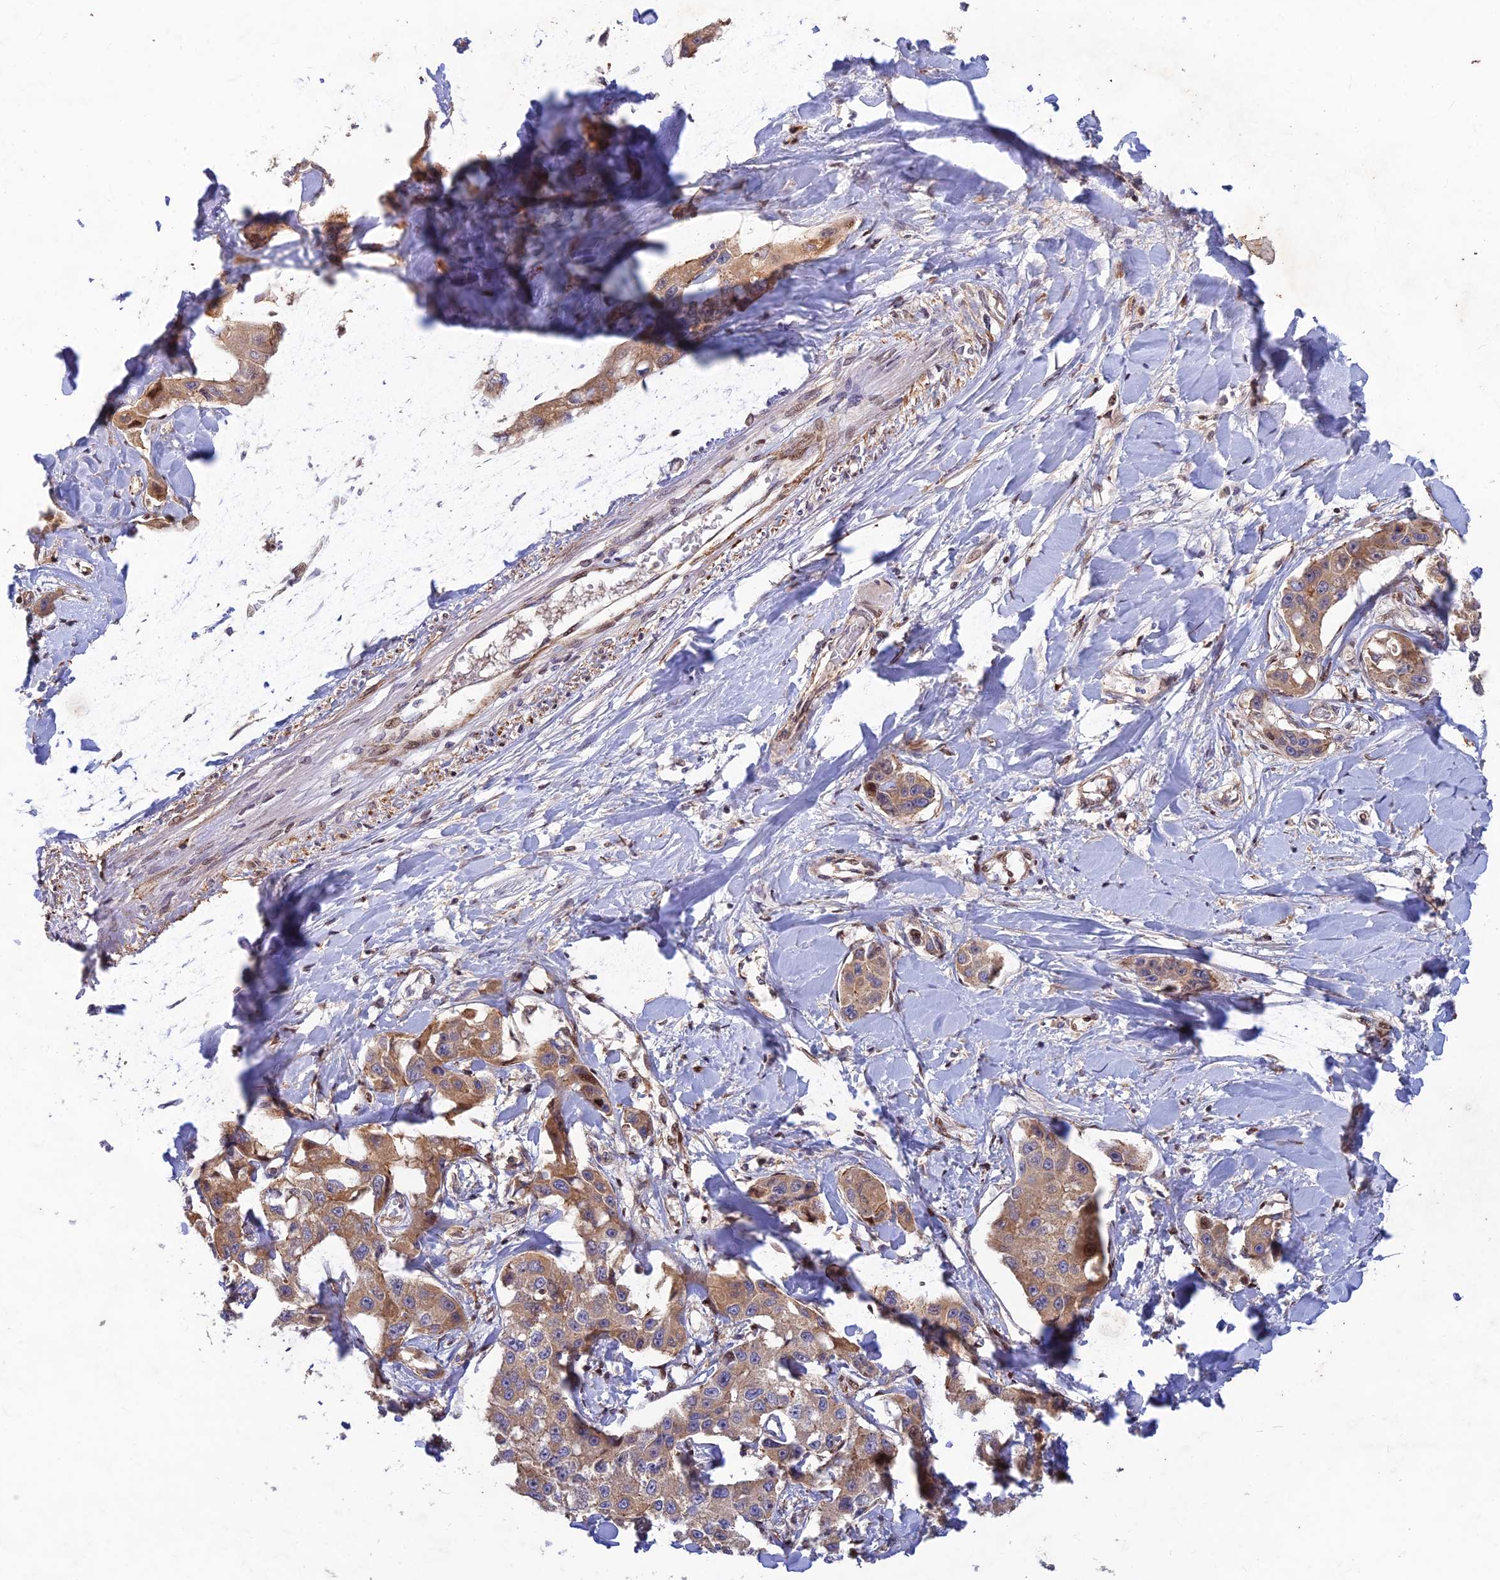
{"staining": {"intensity": "moderate", "quantity": "25%-75%", "location": "cytoplasmic/membranous"}, "tissue": "liver cancer", "cell_type": "Tumor cells", "image_type": "cancer", "snomed": [{"axis": "morphology", "description": "Cholangiocarcinoma"}, {"axis": "topography", "description": "Liver"}], "caption": "The immunohistochemical stain highlights moderate cytoplasmic/membranous positivity in tumor cells of cholangiocarcinoma (liver) tissue.", "gene": "RELCH", "patient": {"sex": "male", "age": 59}}